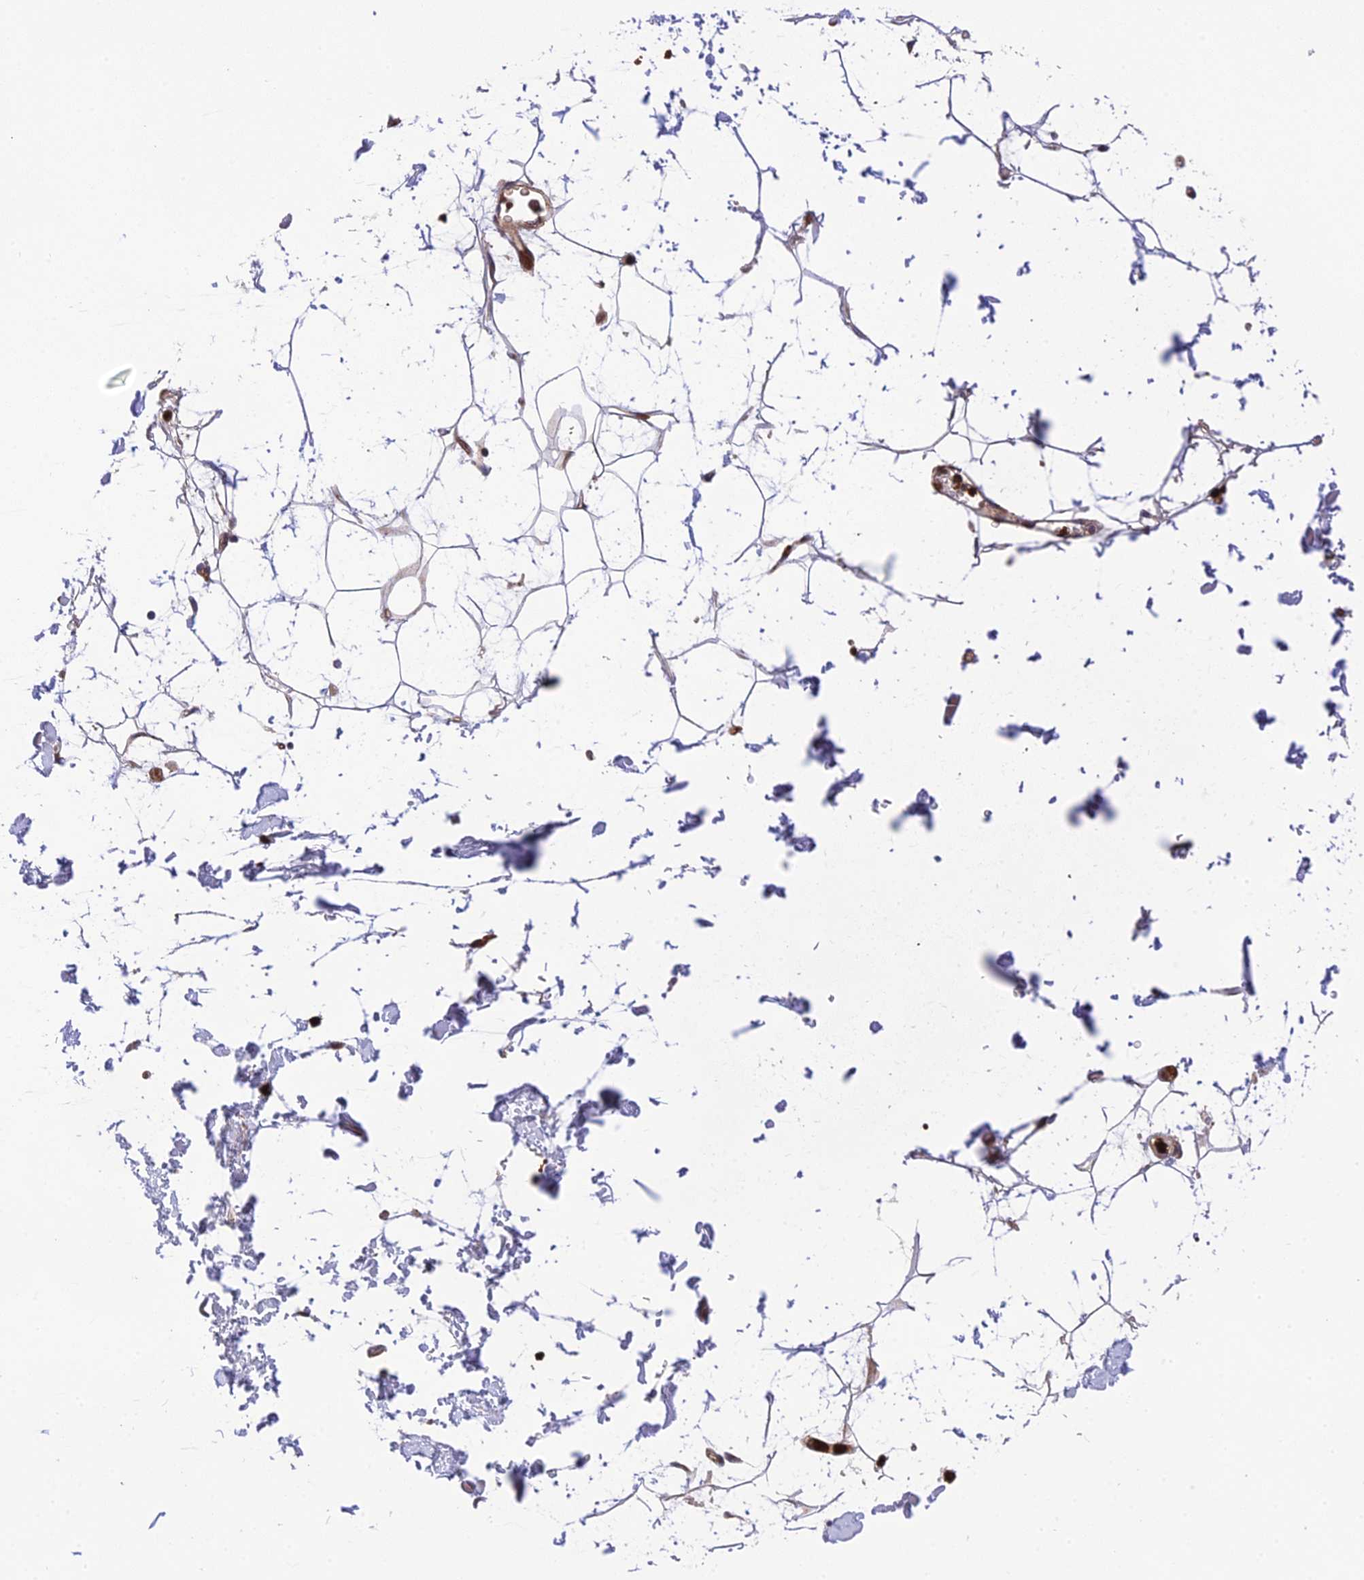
{"staining": {"intensity": "moderate", "quantity": "<25%", "location": "cytoplasmic/membranous"}, "tissue": "adipose tissue", "cell_type": "Adipocytes", "image_type": "normal", "snomed": [{"axis": "morphology", "description": "Normal tissue, NOS"}, {"axis": "topography", "description": "Soft tissue"}], "caption": "High-magnification brightfield microscopy of benign adipose tissue stained with DAB (3,3'-diaminobenzidine) (brown) and counterstained with hematoxylin (blue). adipocytes exhibit moderate cytoplasmic/membranous positivity is identified in approximately<25% of cells. (DAB (3,3'-diaminobenzidine) = brown stain, brightfield microscopy at high magnification).", "gene": "CPSF4L", "patient": {"sex": "male", "age": 72}}